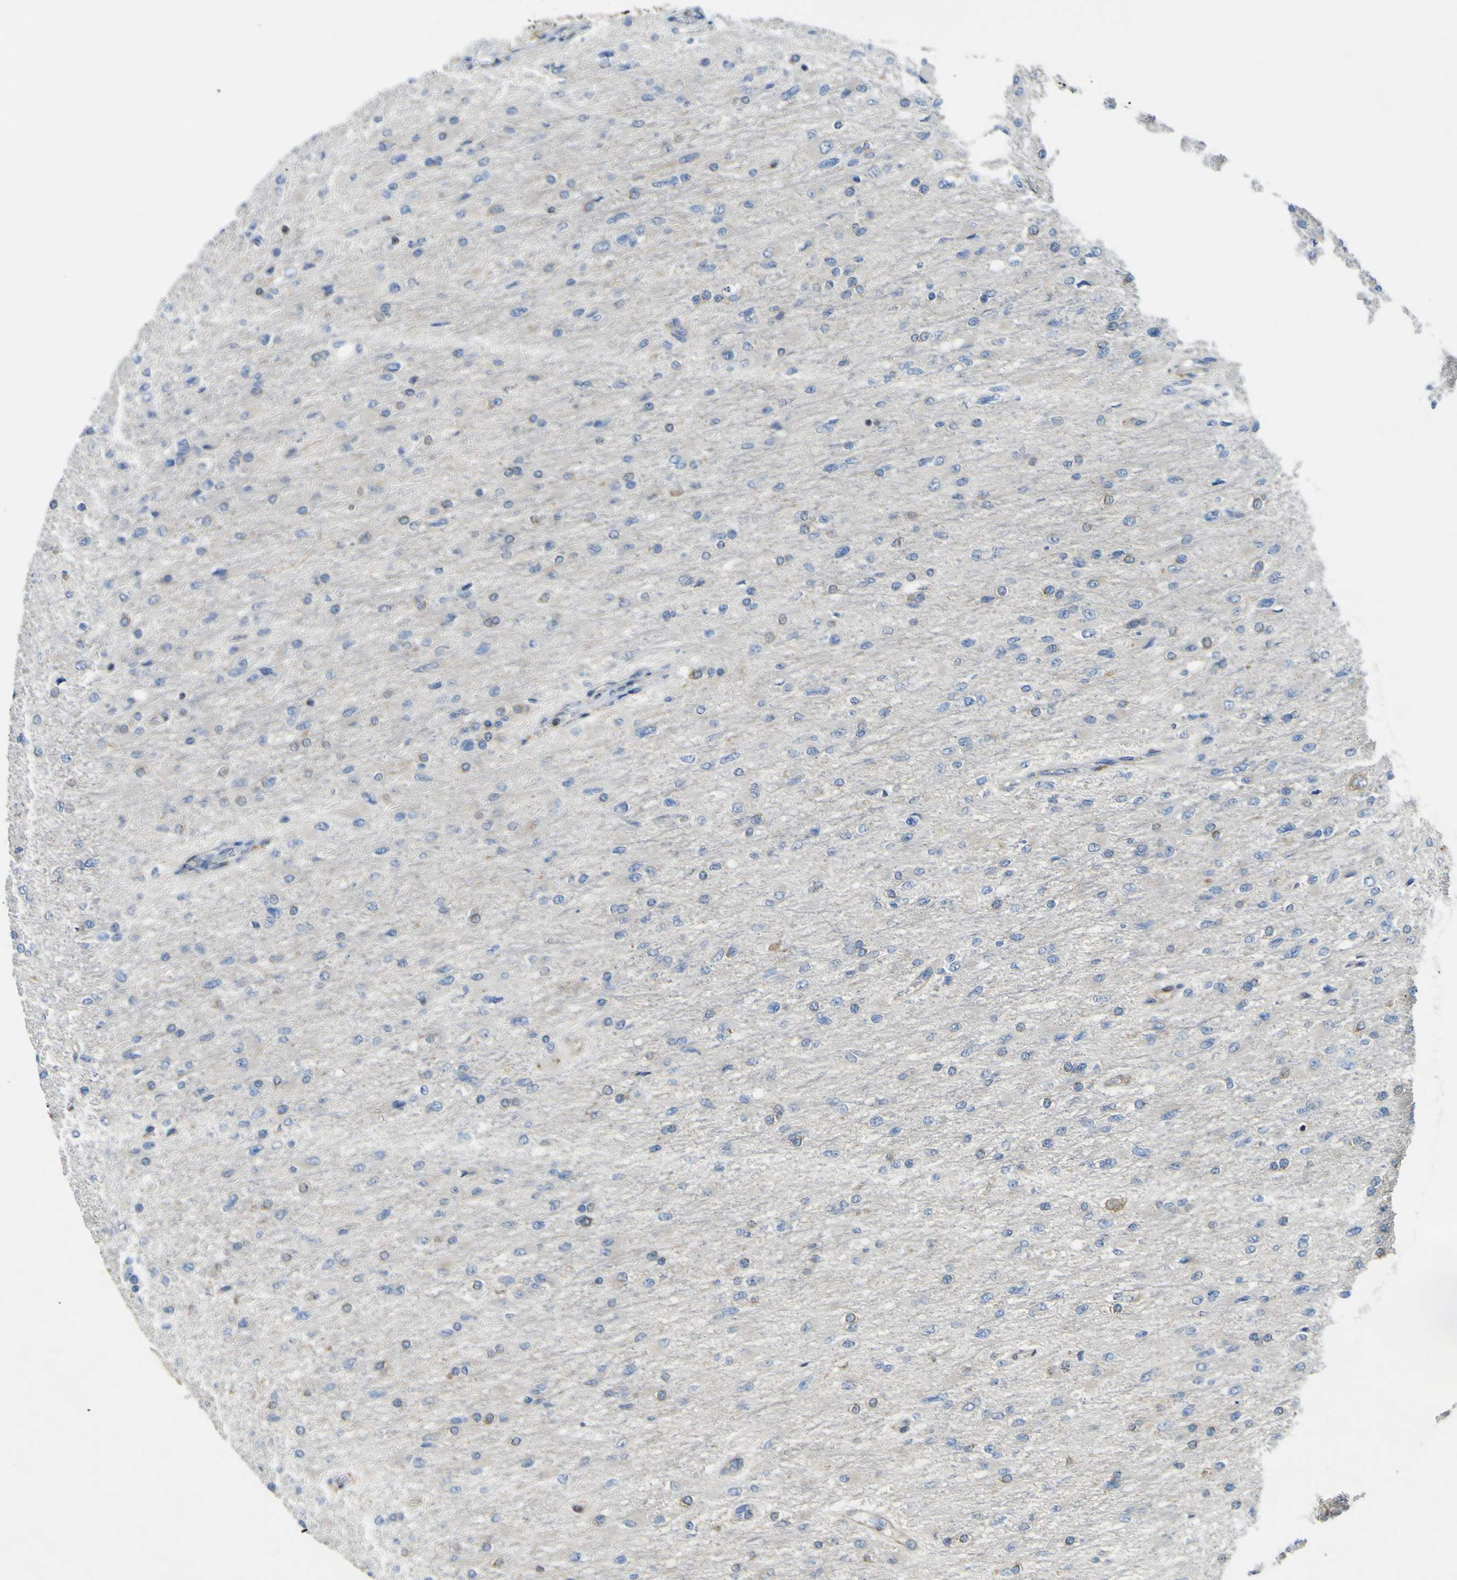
{"staining": {"intensity": "negative", "quantity": "none", "location": "none"}, "tissue": "glioma", "cell_type": "Tumor cells", "image_type": "cancer", "snomed": [{"axis": "morphology", "description": "Glioma, malignant, High grade"}, {"axis": "topography", "description": "Cerebral cortex"}], "caption": "Immunohistochemistry photomicrograph of glioma stained for a protein (brown), which displays no staining in tumor cells. The staining was performed using DAB to visualize the protein expression in brown, while the nuclei were stained in blue with hematoxylin (Magnification: 20x).", "gene": "EML2", "patient": {"sex": "female", "age": 36}}